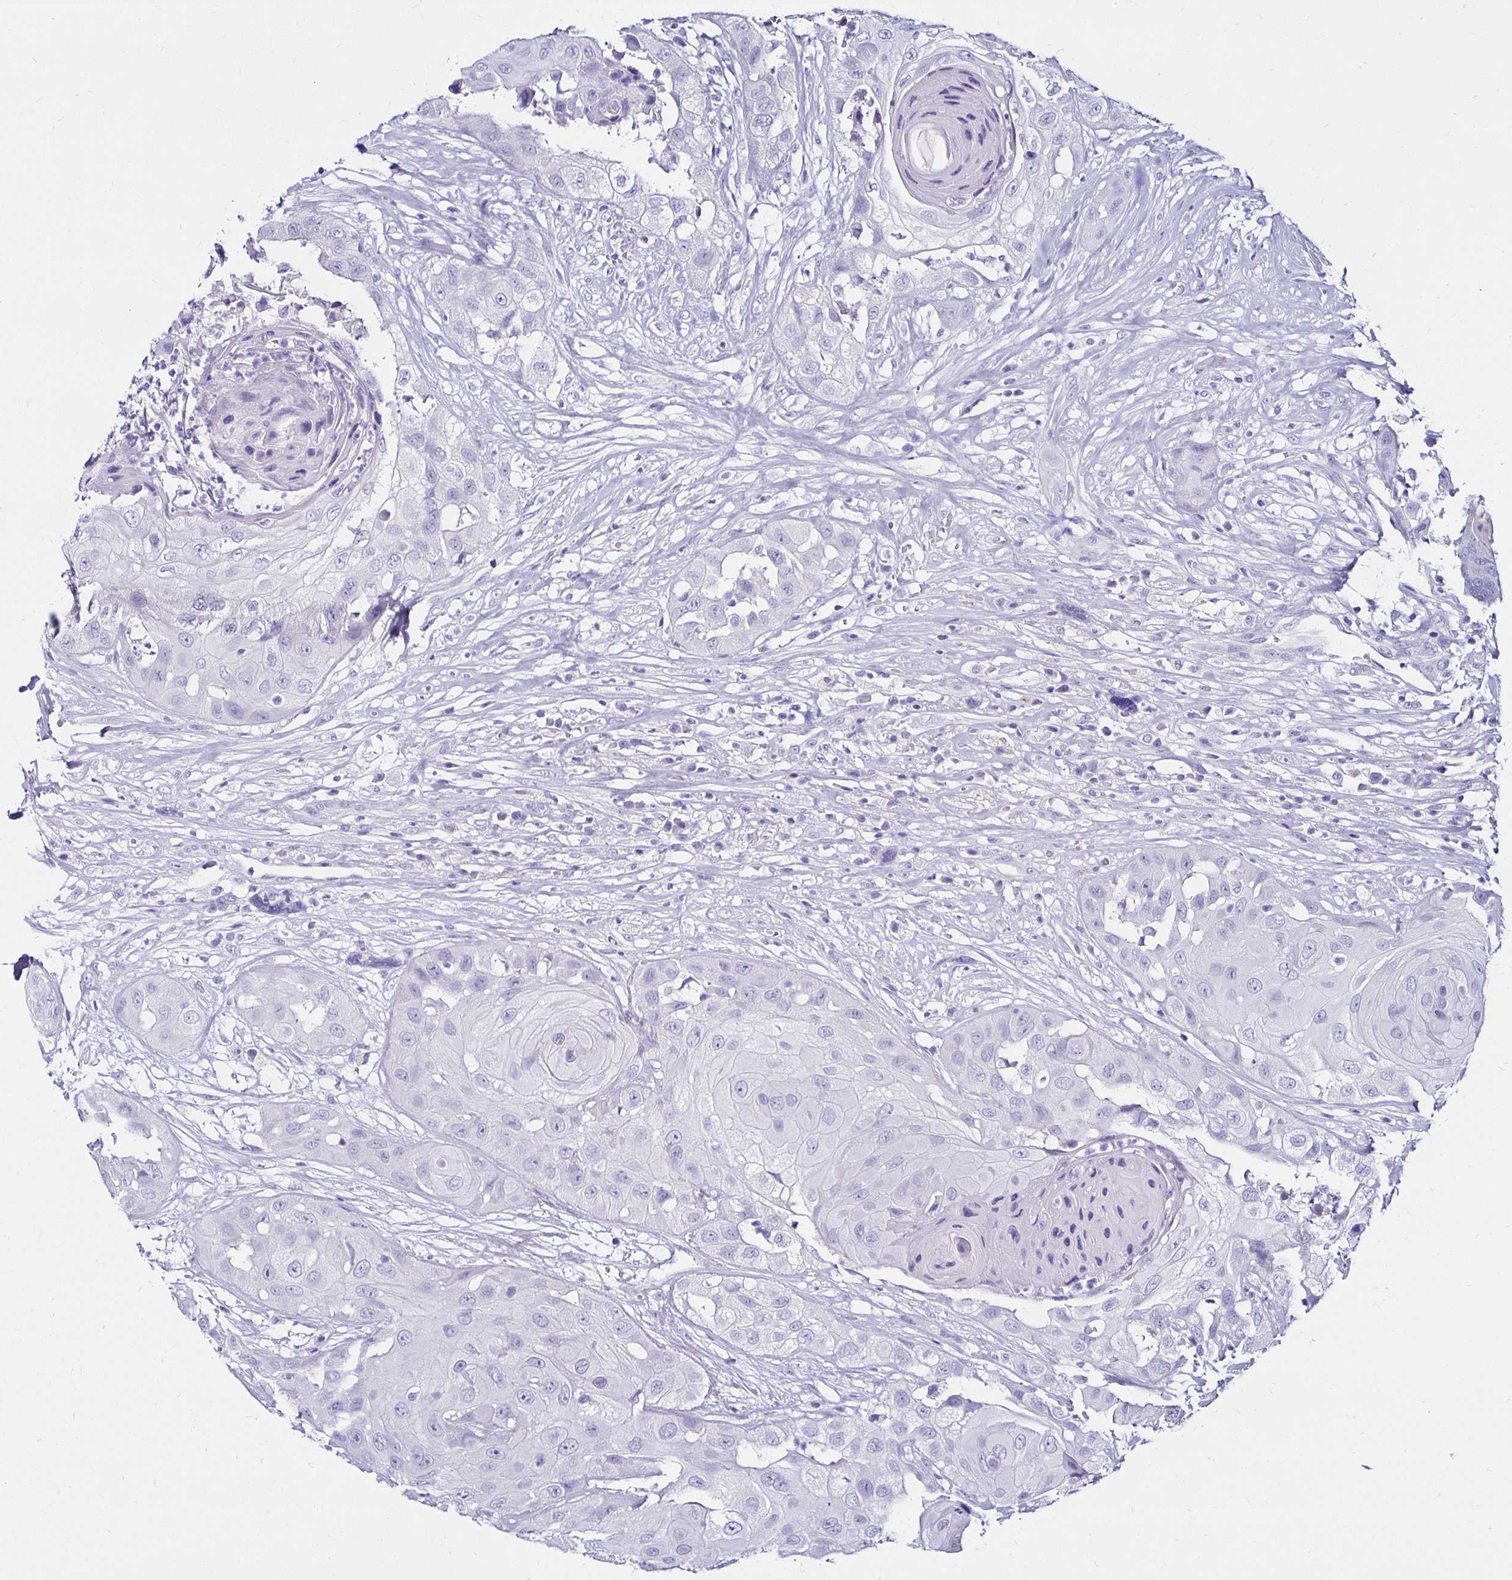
{"staining": {"intensity": "negative", "quantity": "none", "location": "none"}, "tissue": "head and neck cancer", "cell_type": "Tumor cells", "image_type": "cancer", "snomed": [{"axis": "morphology", "description": "Squamous cell carcinoma, NOS"}, {"axis": "topography", "description": "Head-Neck"}], "caption": "Squamous cell carcinoma (head and neck) was stained to show a protein in brown. There is no significant staining in tumor cells.", "gene": "KCNT1", "patient": {"sex": "male", "age": 83}}